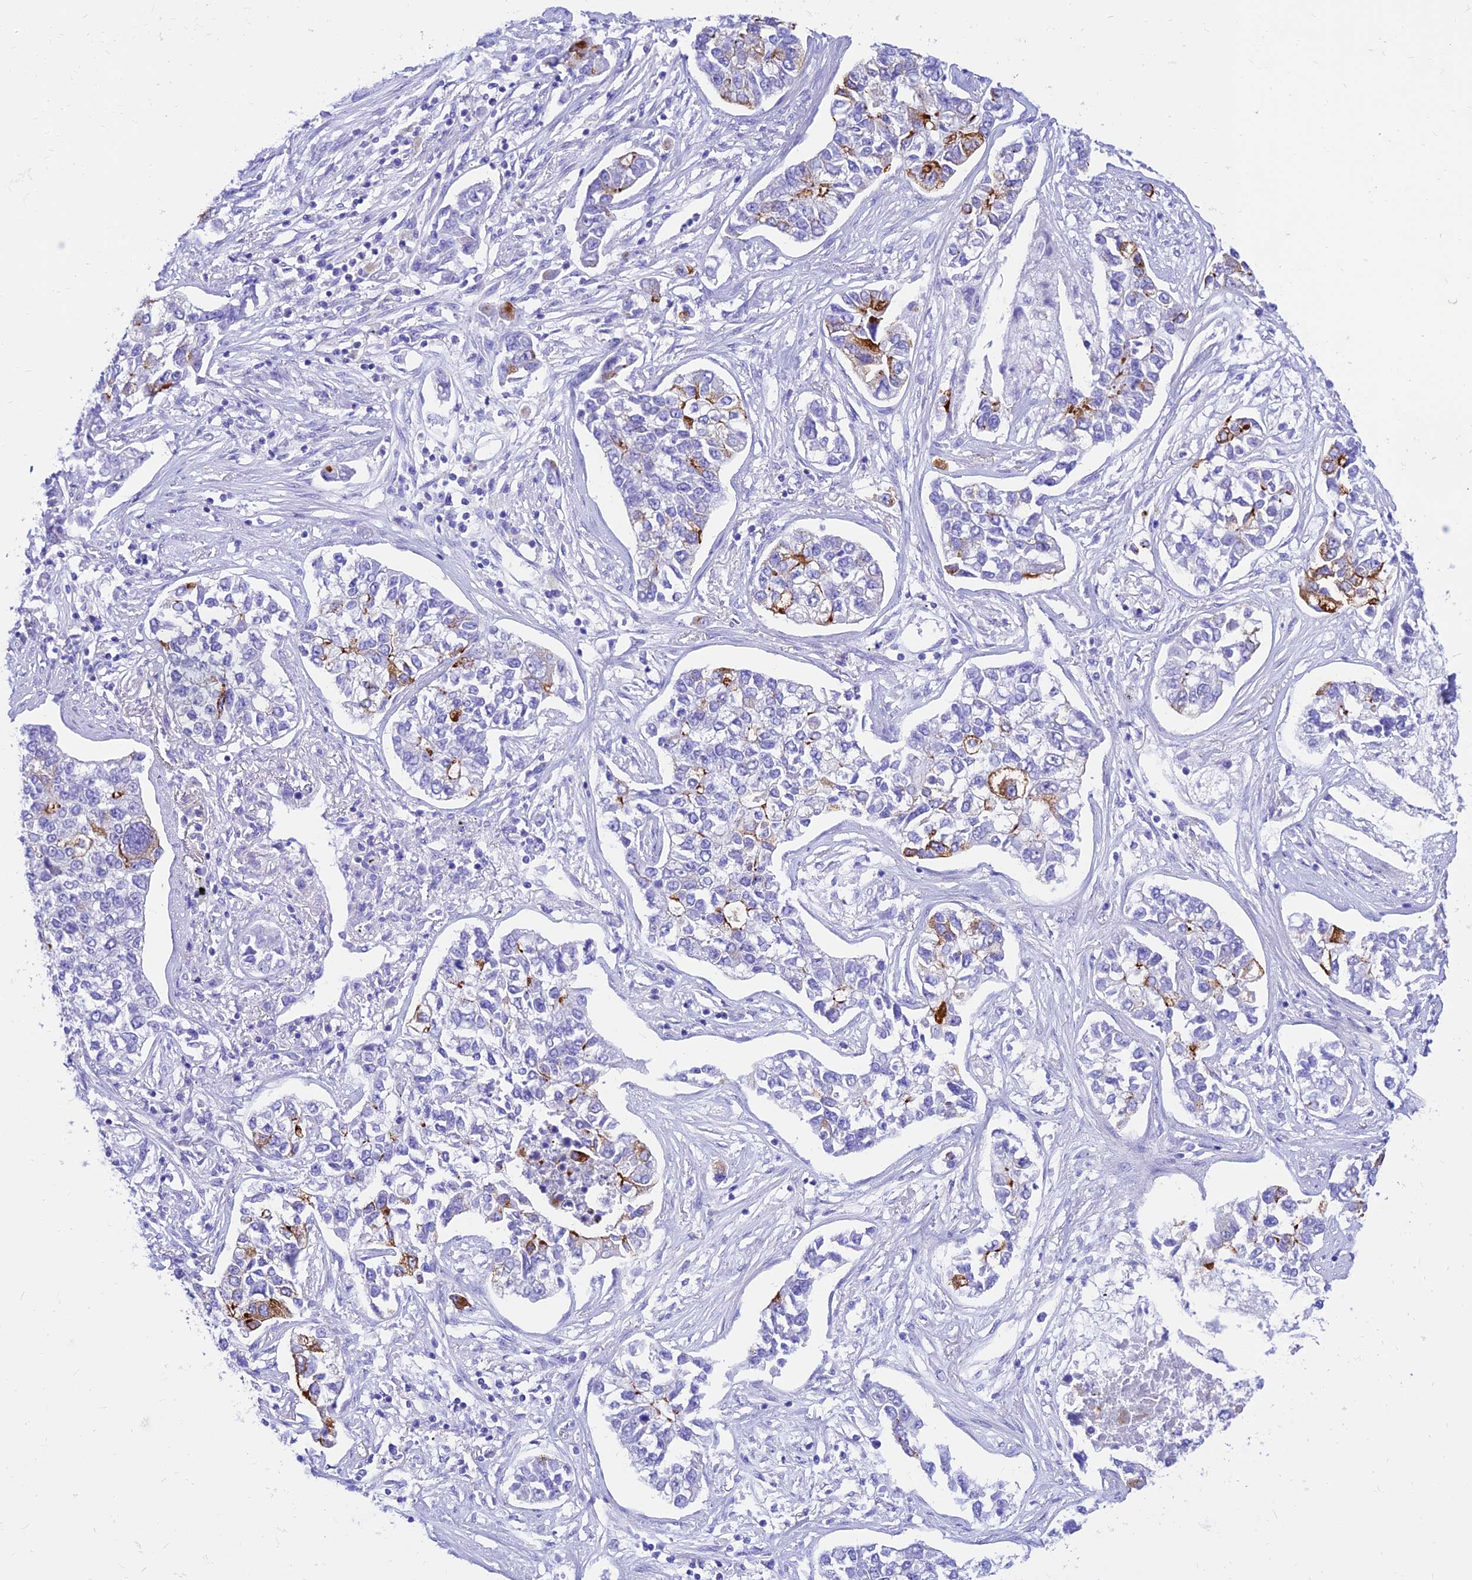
{"staining": {"intensity": "moderate", "quantity": "<25%", "location": "cytoplasmic/membranous"}, "tissue": "lung cancer", "cell_type": "Tumor cells", "image_type": "cancer", "snomed": [{"axis": "morphology", "description": "Adenocarcinoma, NOS"}, {"axis": "topography", "description": "Lung"}], "caption": "A histopathology image showing moderate cytoplasmic/membranous staining in approximately <25% of tumor cells in adenocarcinoma (lung), as visualized by brown immunohistochemical staining.", "gene": "PRNP", "patient": {"sex": "male", "age": 49}}